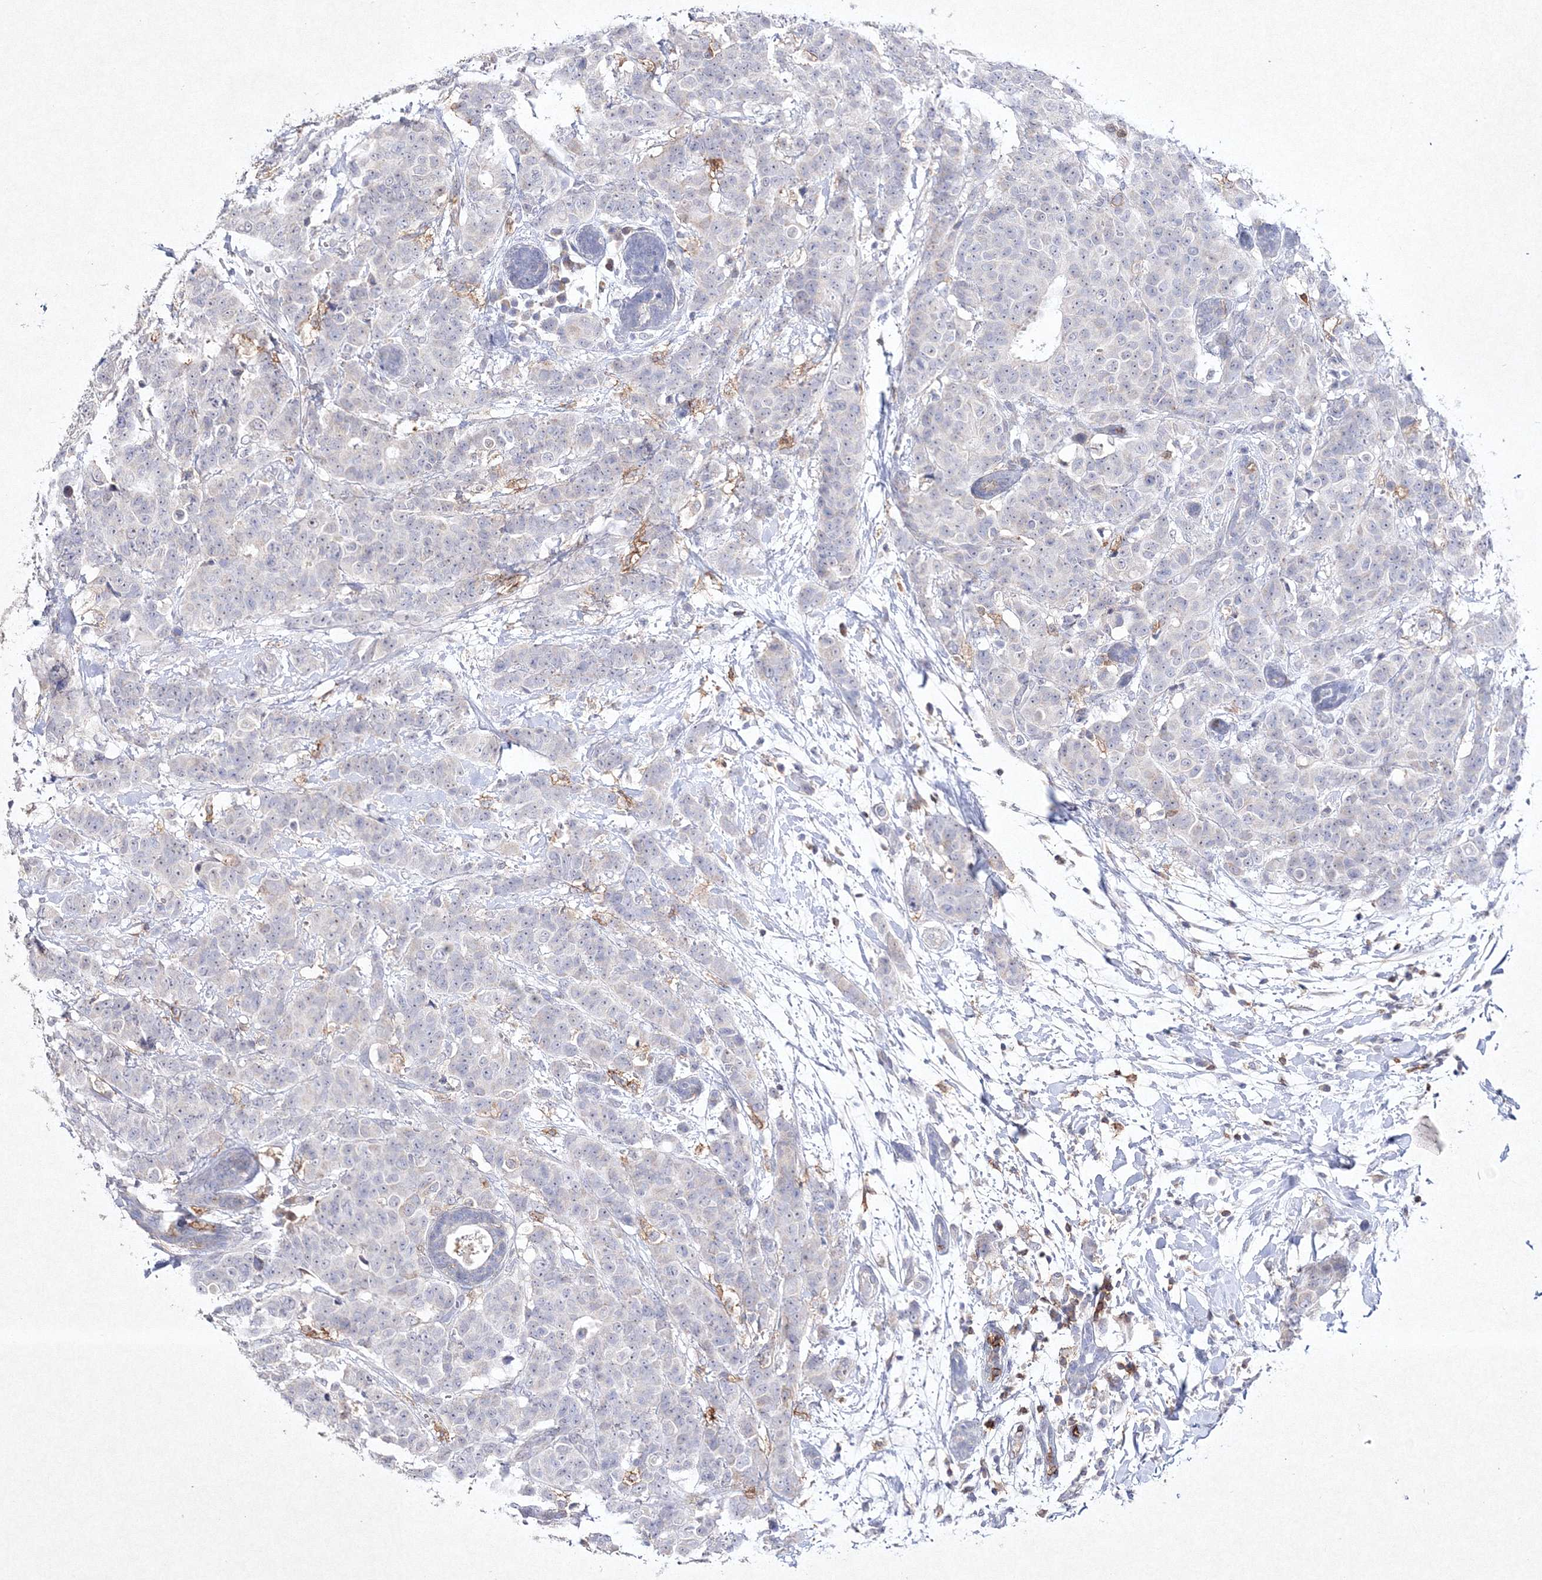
{"staining": {"intensity": "negative", "quantity": "none", "location": "none"}, "tissue": "breast cancer", "cell_type": "Tumor cells", "image_type": "cancer", "snomed": [{"axis": "morphology", "description": "Normal tissue, NOS"}, {"axis": "morphology", "description": "Duct carcinoma"}, {"axis": "topography", "description": "Breast"}], "caption": "The micrograph demonstrates no staining of tumor cells in breast infiltrating ductal carcinoma. (Immunohistochemistry, brightfield microscopy, high magnification).", "gene": "HCST", "patient": {"sex": "female", "age": 40}}